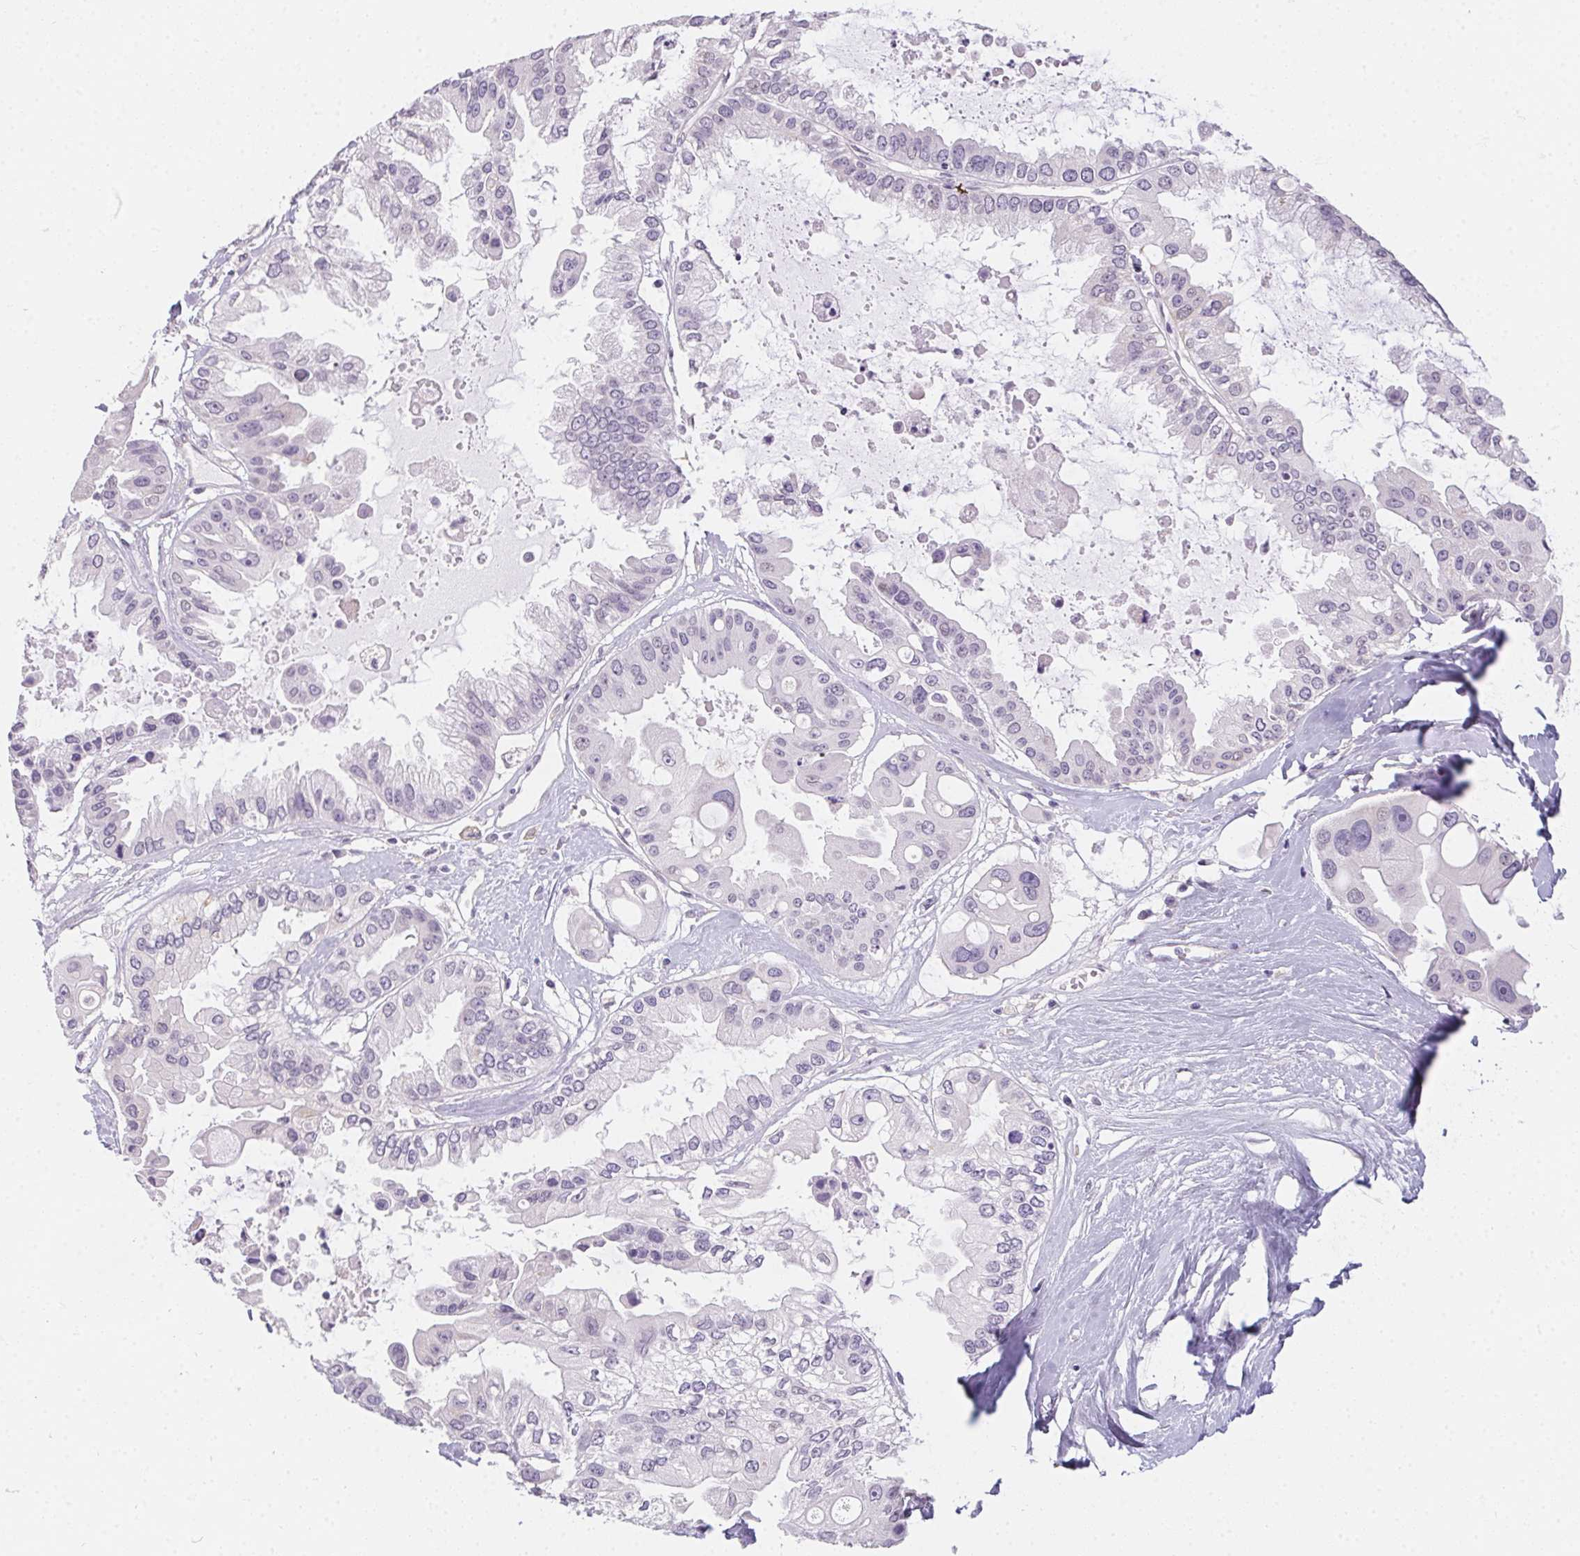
{"staining": {"intensity": "negative", "quantity": "none", "location": "none"}, "tissue": "ovarian cancer", "cell_type": "Tumor cells", "image_type": "cancer", "snomed": [{"axis": "morphology", "description": "Cystadenocarcinoma, serous, NOS"}, {"axis": "topography", "description": "Ovary"}], "caption": "IHC image of ovarian cancer (serous cystadenocarcinoma) stained for a protein (brown), which demonstrates no expression in tumor cells.", "gene": "MORC1", "patient": {"sex": "female", "age": 56}}